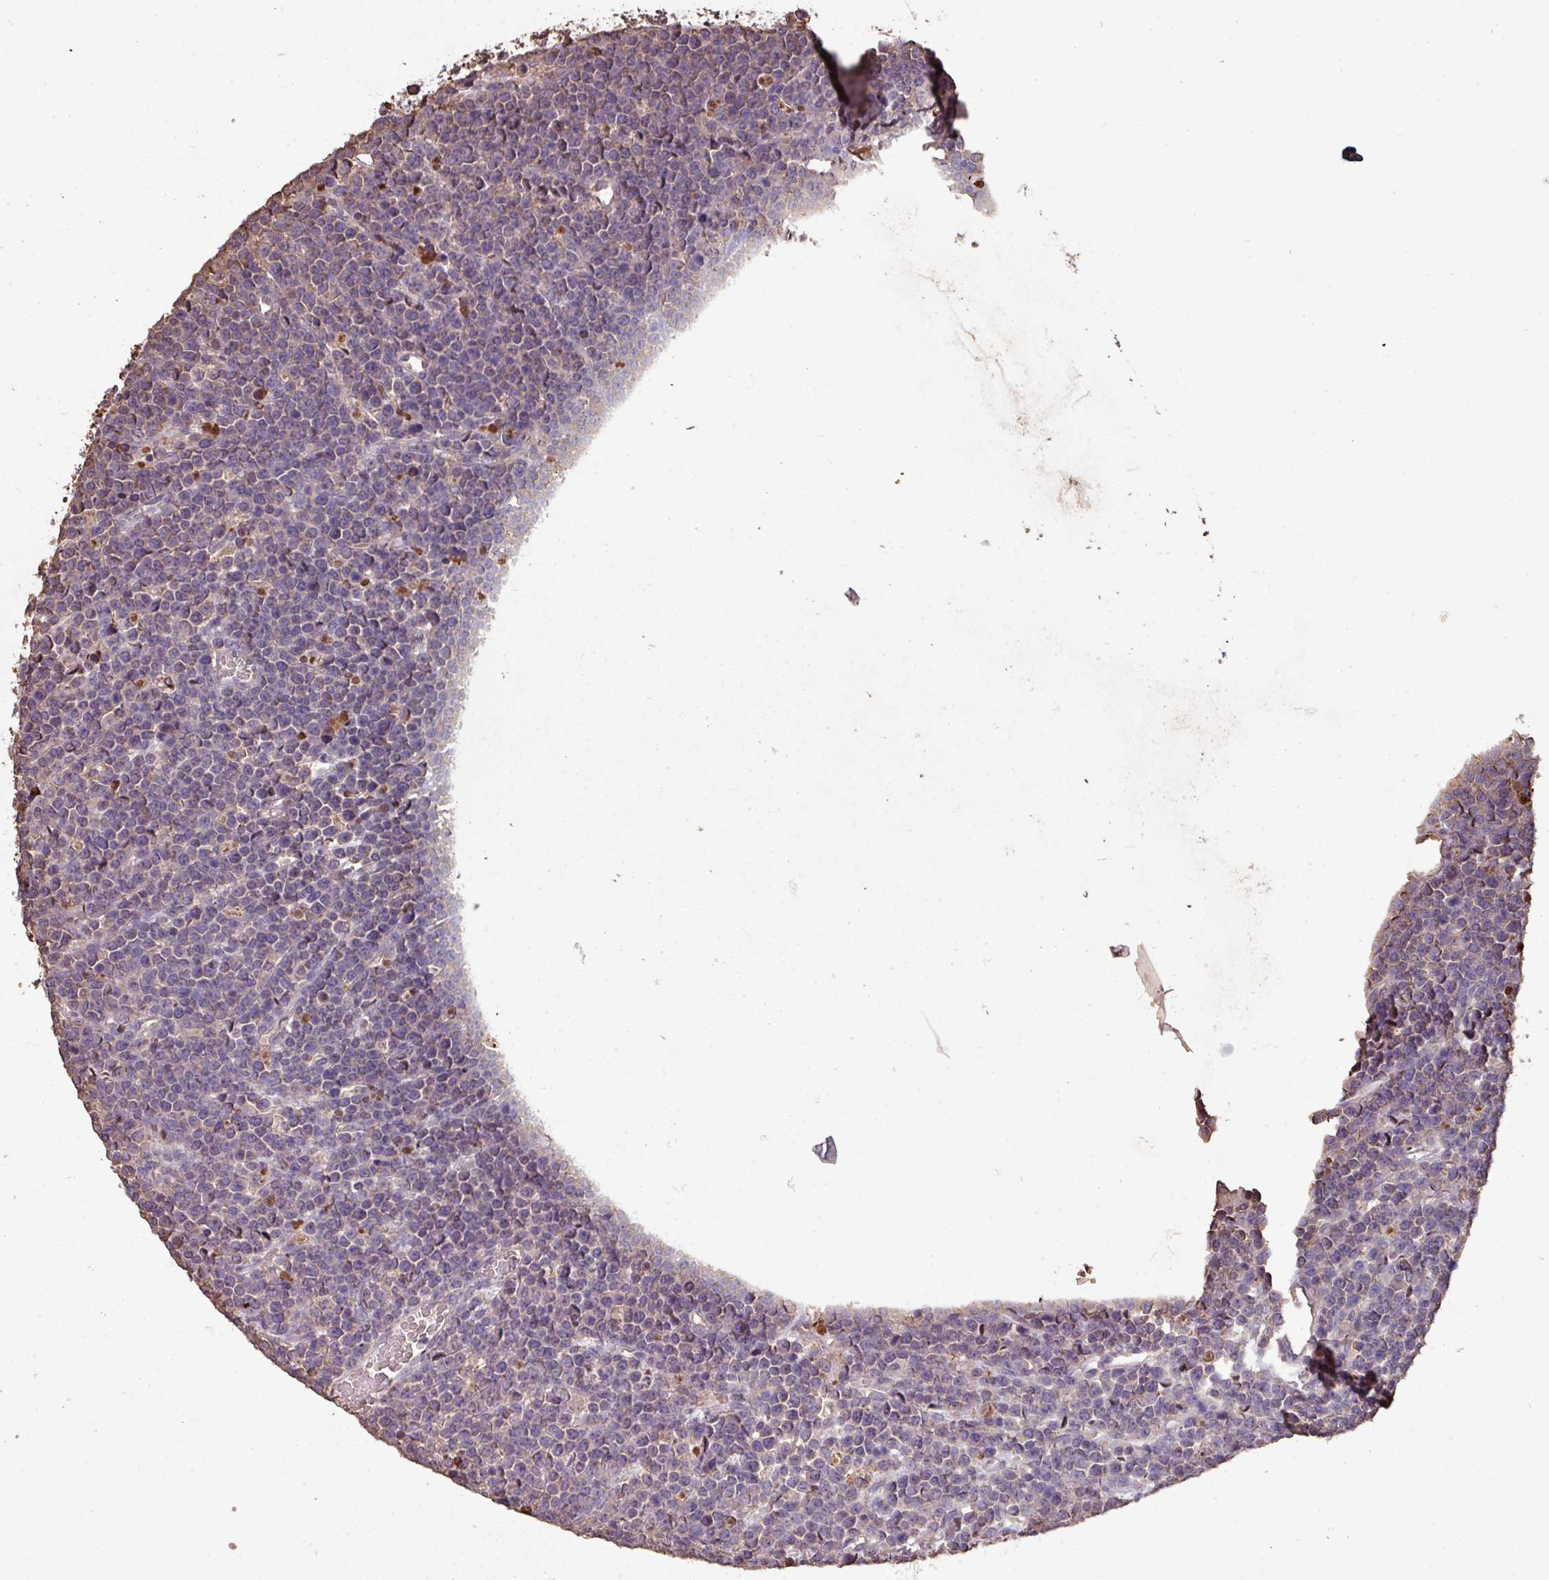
{"staining": {"intensity": "negative", "quantity": "none", "location": "none"}, "tissue": "lymphoma", "cell_type": "Tumor cells", "image_type": "cancer", "snomed": [{"axis": "morphology", "description": "Malignant lymphoma, non-Hodgkin's type, High grade"}, {"axis": "topography", "description": "Ovary"}], "caption": "Photomicrograph shows no protein positivity in tumor cells of lymphoma tissue.", "gene": "CAMK2B", "patient": {"sex": "female", "age": 56}}